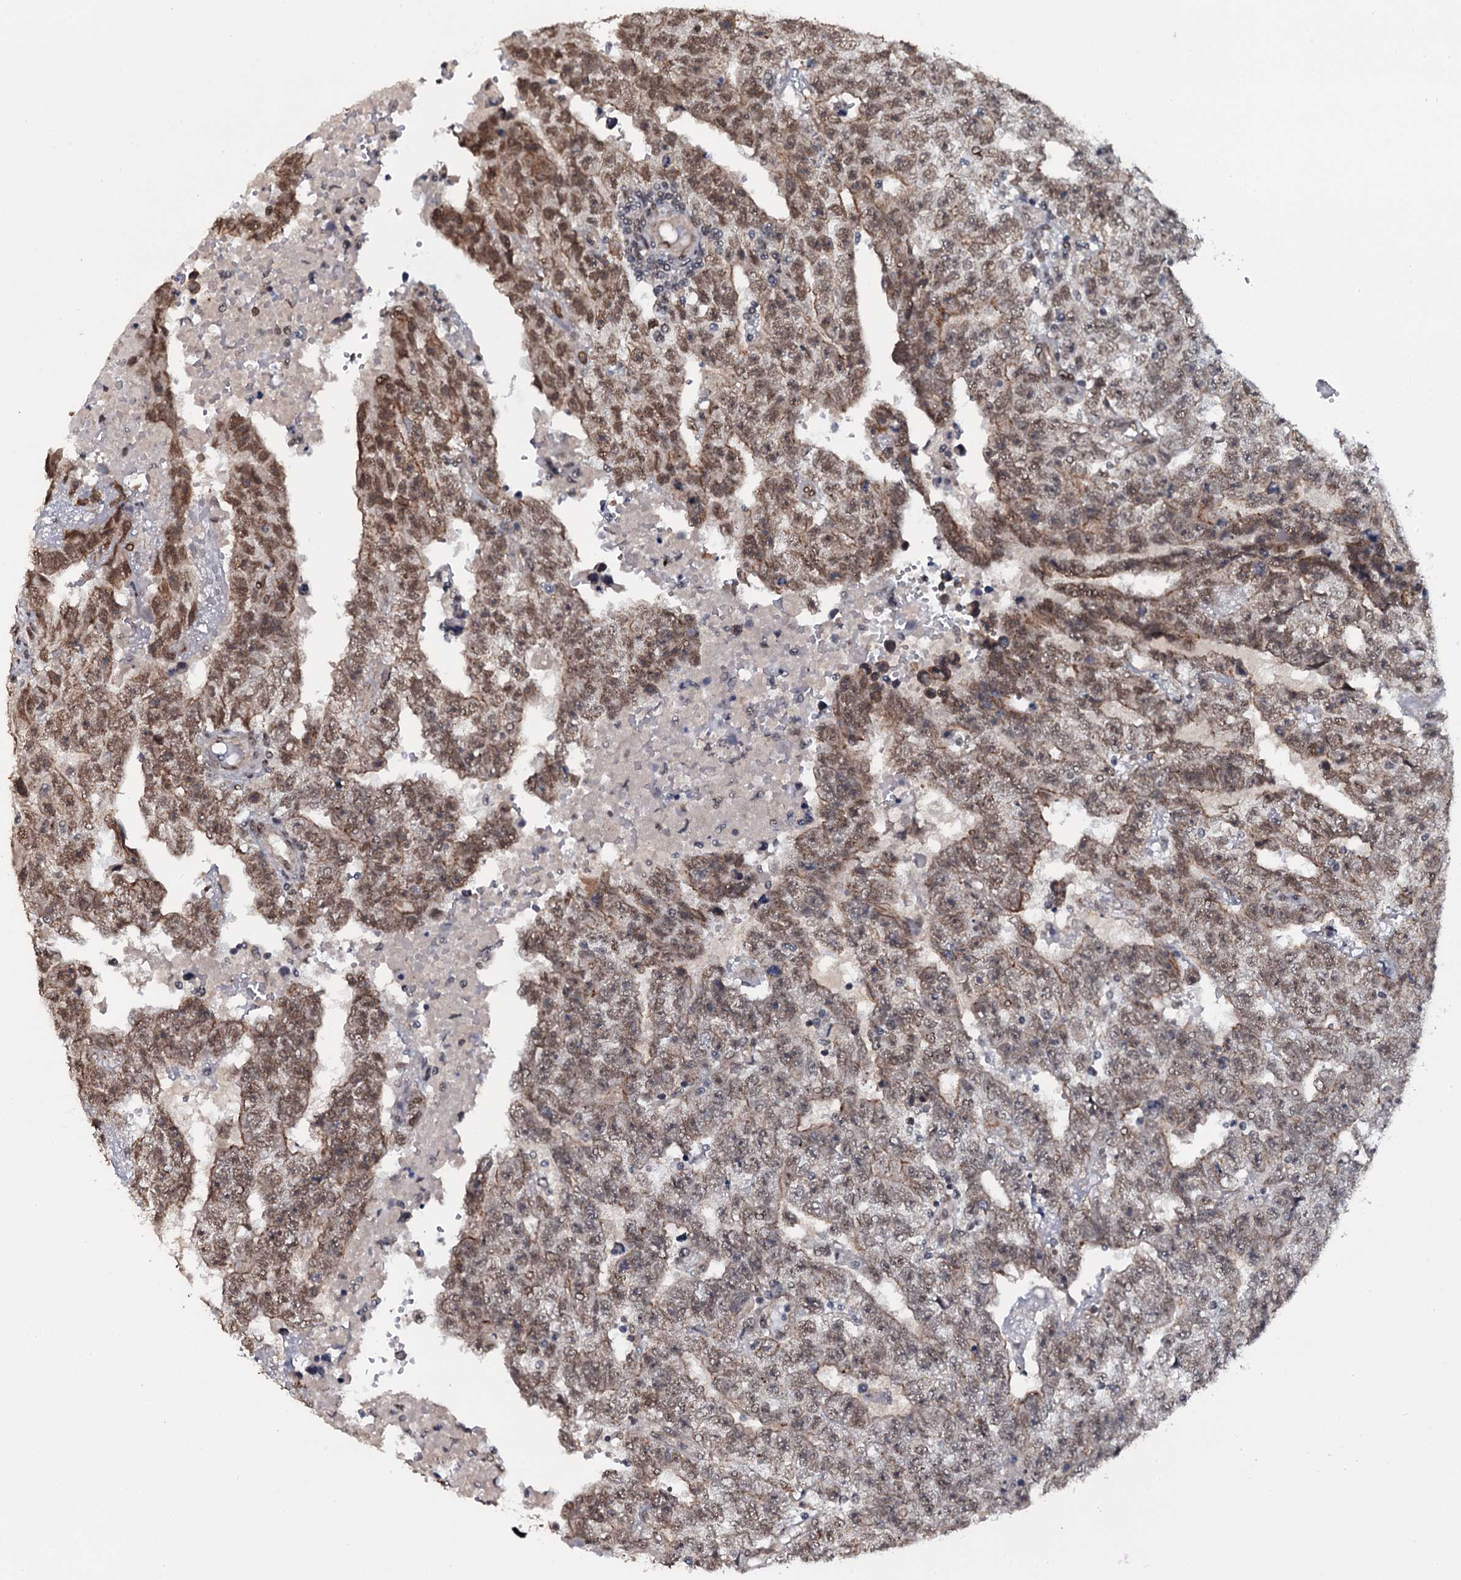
{"staining": {"intensity": "moderate", "quantity": ">75%", "location": "cytoplasmic/membranous,nuclear"}, "tissue": "testis cancer", "cell_type": "Tumor cells", "image_type": "cancer", "snomed": [{"axis": "morphology", "description": "Carcinoma, Embryonal, NOS"}, {"axis": "topography", "description": "Testis"}], "caption": "Testis cancer (embryonal carcinoma) was stained to show a protein in brown. There is medium levels of moderate cytoplasmic/membranous and nuclear expression in approximately >75% of tumor cells.", "gene": "SH2D4B", "patient": {"sex": "male", "age": 25}}